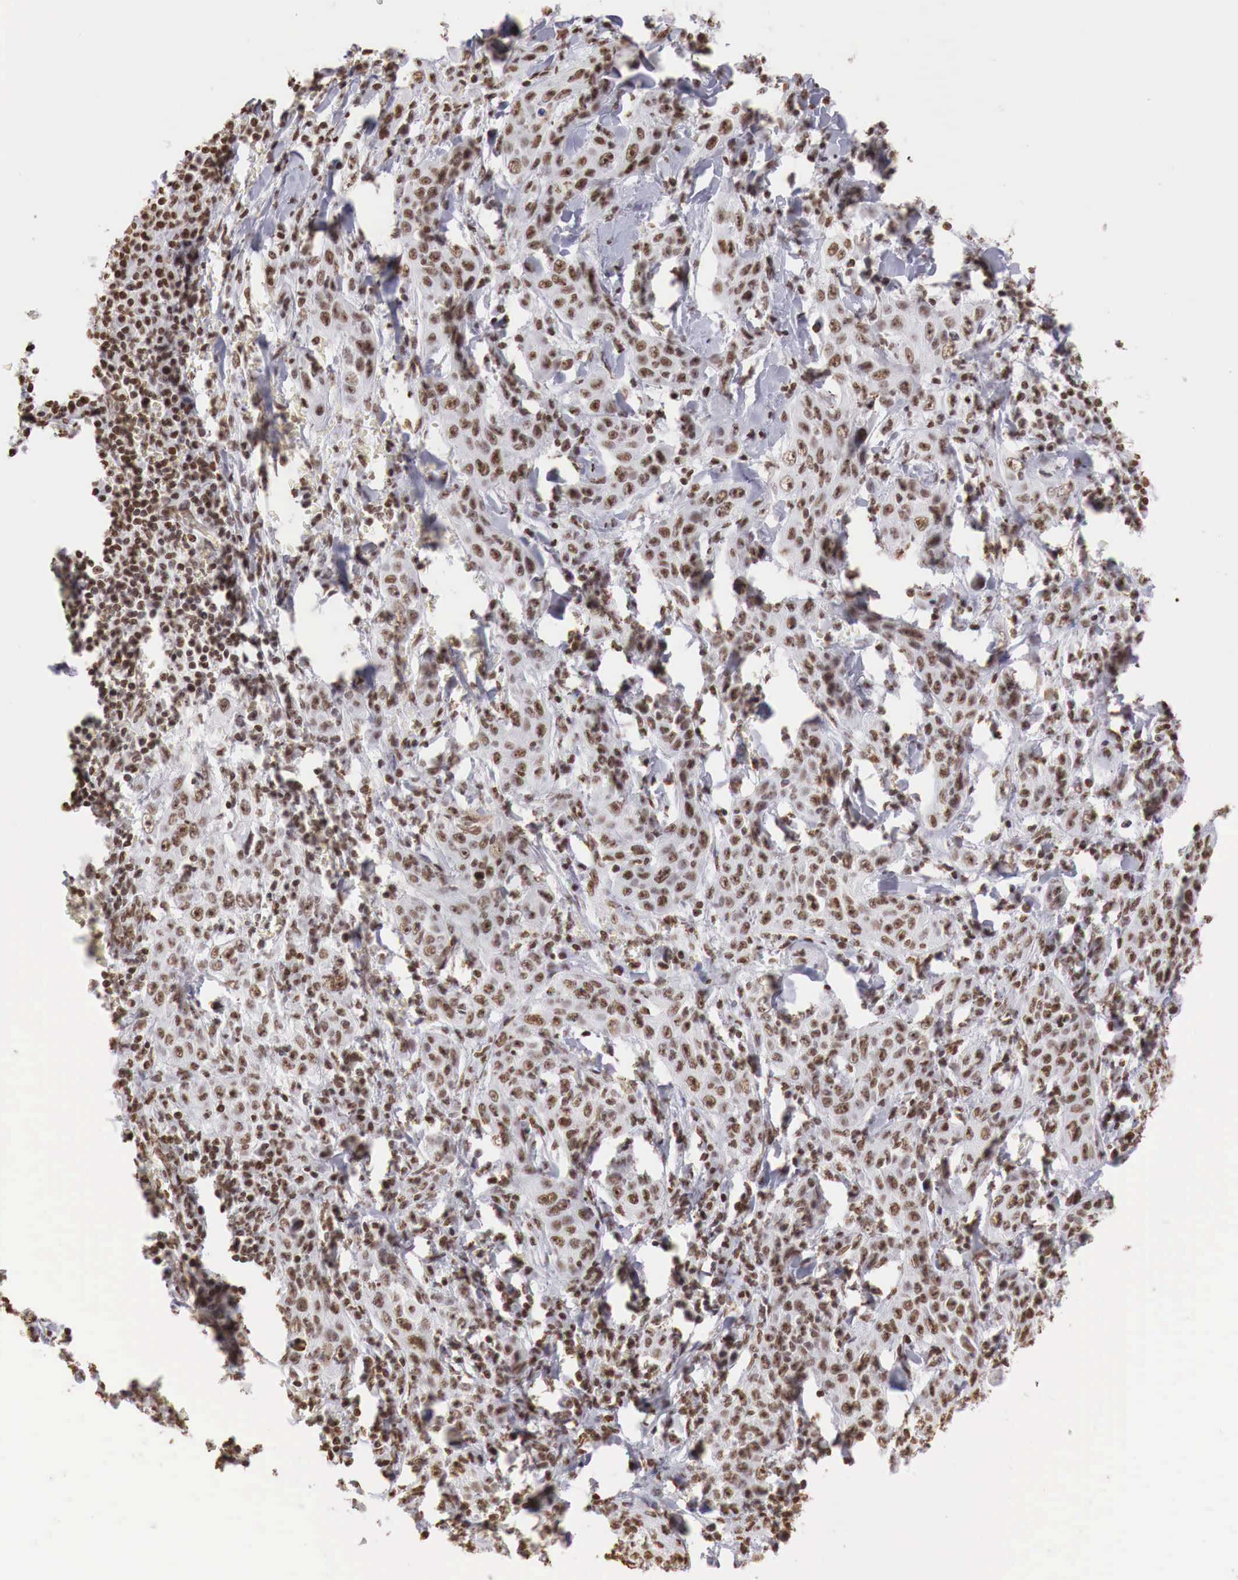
{"staining": {"intensity": "strong", "quantity": ">75%", "location": "nuclear"}, "tissue": "skin cancer", "cell_type": "Tumor cells", "image_type": "cancer", "snomed": [{"axis": "morphology", "description": "Squamous cell carcinoma, NOS"}, {"axis": "topography", "description": "Skin"}], "caption": "Immunohistochemistry staining of squamous cell carcinoma (skin), which shows high levels of strong nuclear staining in about >75% of tumor cells indicating strong nuclear protein expression. The staining was performed using DAB (3,3'-diaminobenzidine) (brown) for protein detection and nuclei were counterstained in hematoxylin (blue).", "gene": "DKC1", "patient": {"sex": "male", "age": 84}}